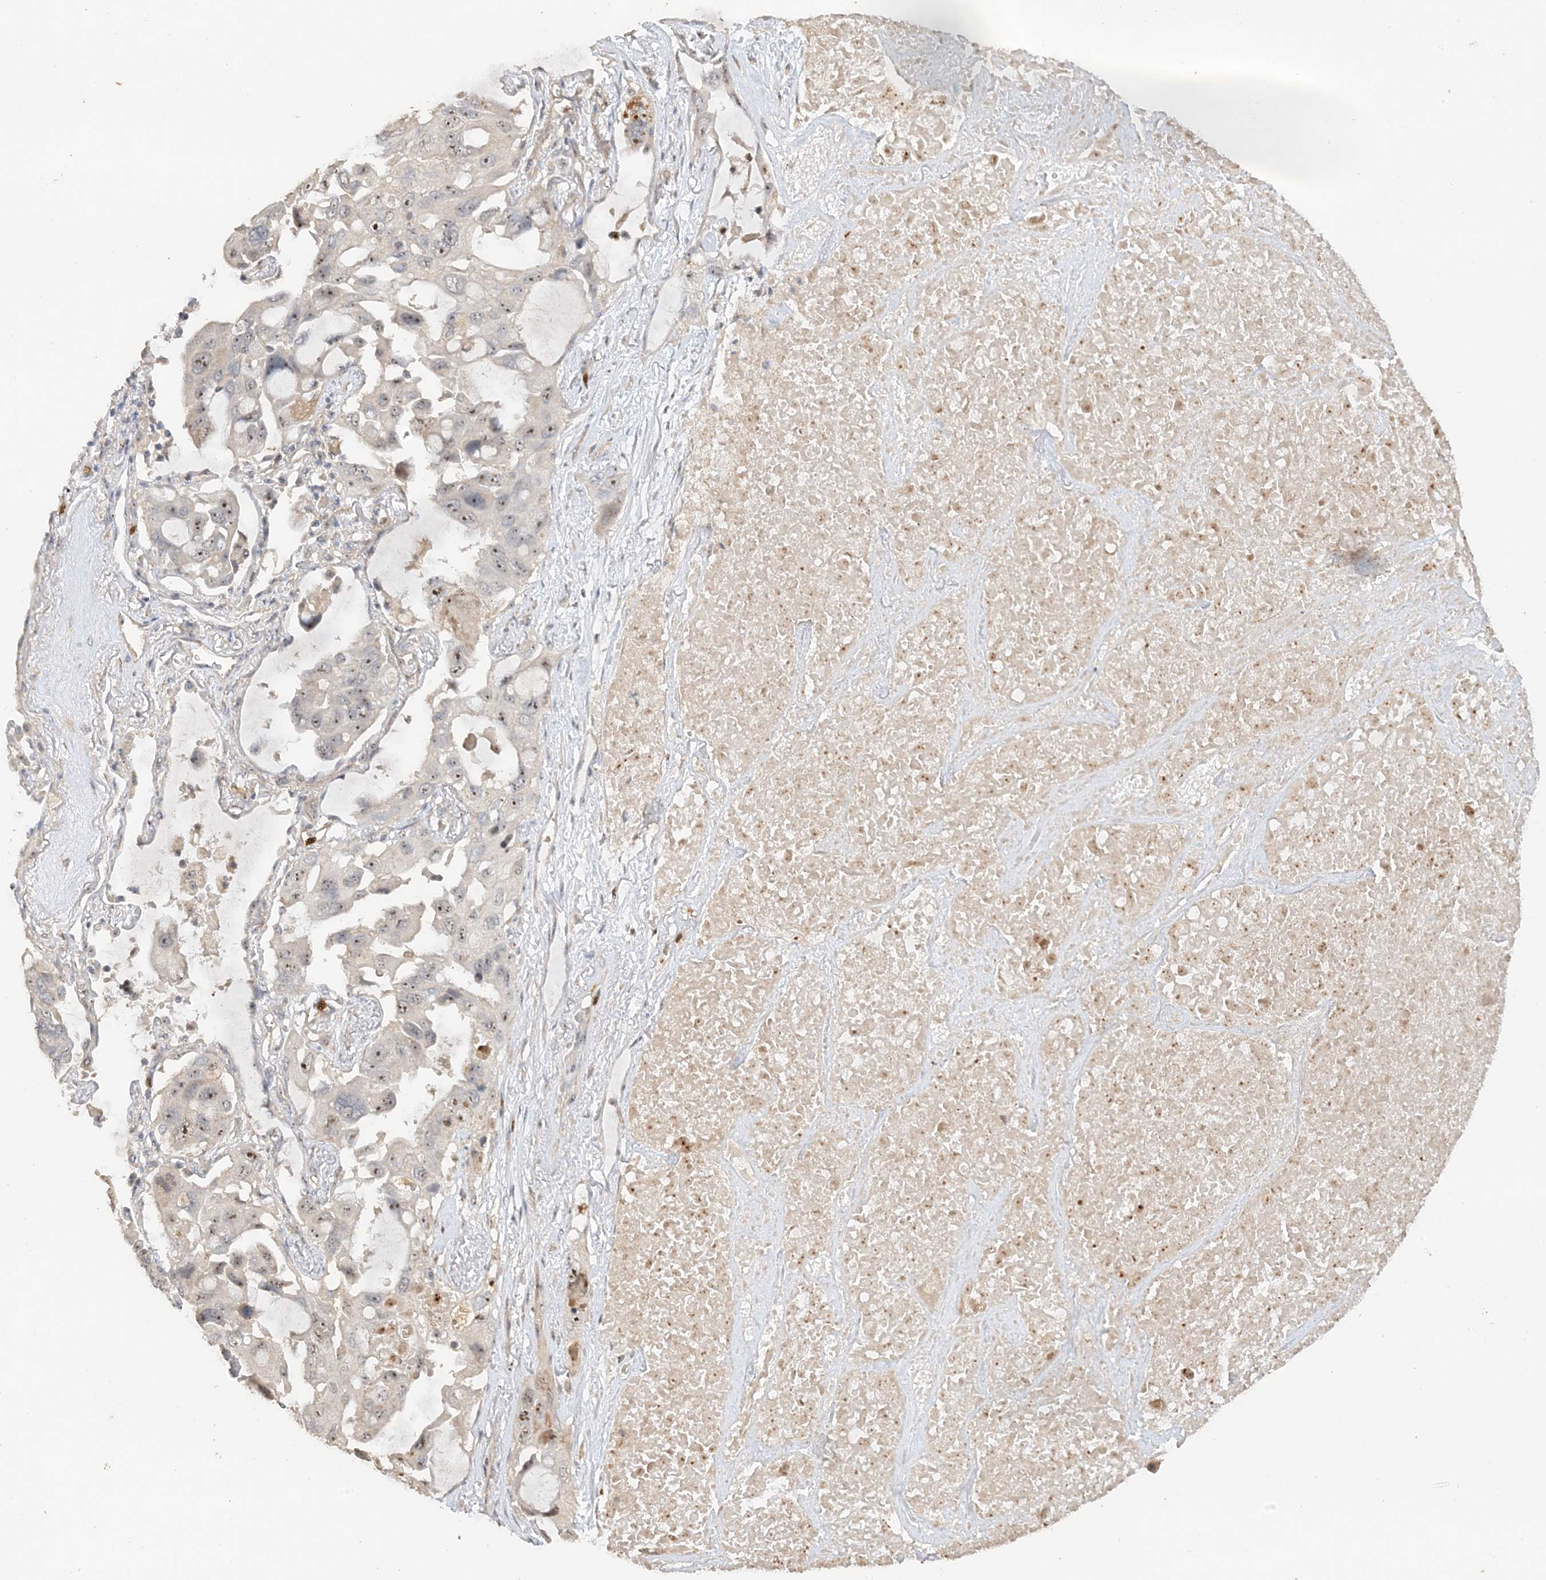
{"staining": {"intensity": "moderate", "quantity": "25%-75%", "location": "nuclear"}, "tissue": "lung cancer", "cell_type": "Tumor cells", "image_type": "cancer", "snomed": [{"axis": "morphology", "description": "Squamous cell carcinoma, NOS"}, {"axis": "topography", "description": "Lung"}], "caption": "Immunohistochemical staining of squamous cell carcinoma (lung) exhibits medium levels of moderate nuclear protein expression in approximately 25%-75% of tumor cells.", "gene": "DDX18", "patient": {"sex": "female", "age": 73}}